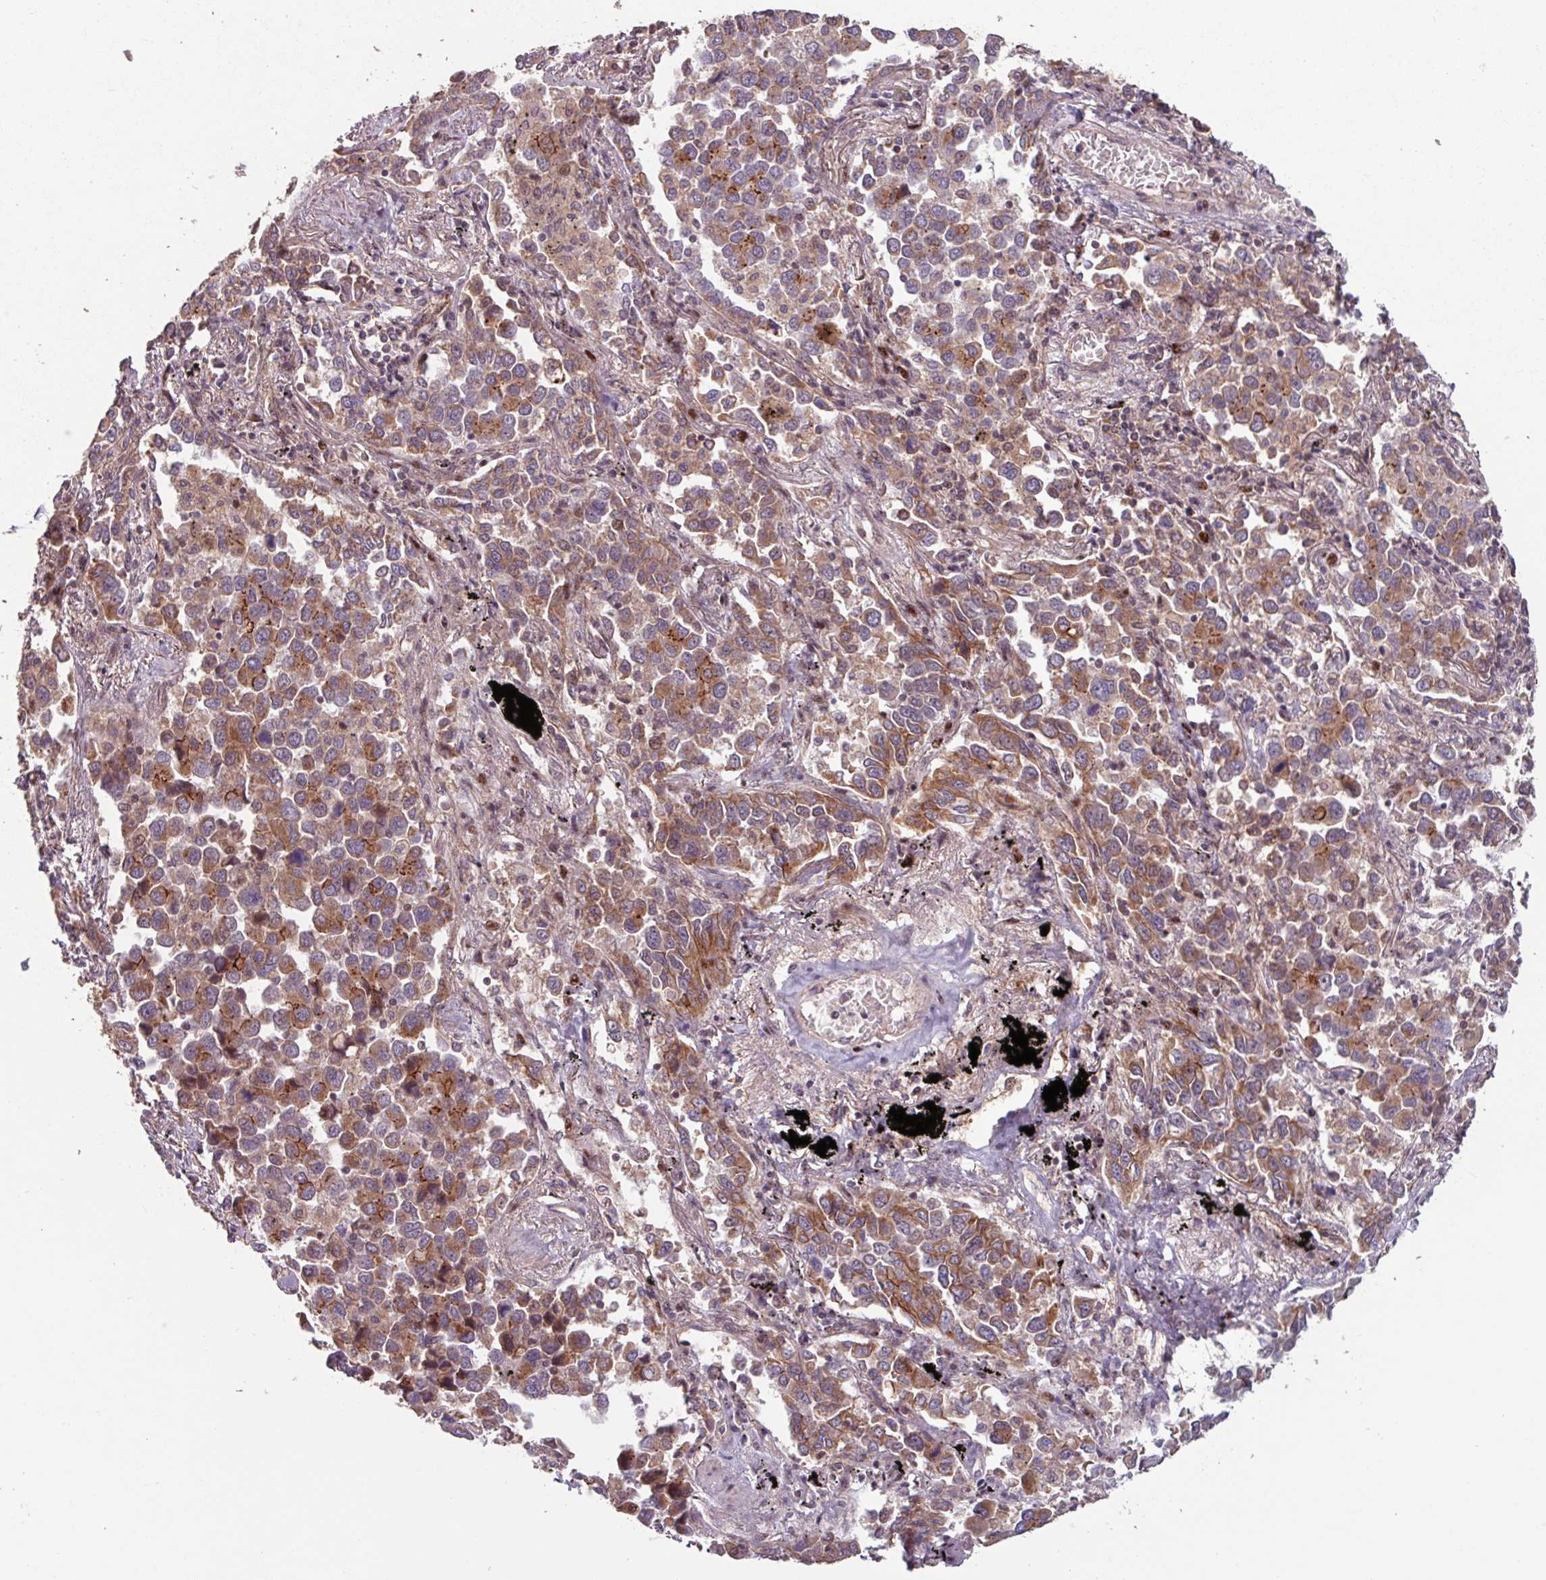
{"staining": {"intensity": "moderate", "quantity": ">75%", "location": "cytoplasmic/membranous"}, "tissue": "lung cancer", "cell_type": "Tumor cells", "image_type": "cancer", "snomed": [{"axis": "morphology", "description": "Adenocarcinoma, NOS"}, {"axis": "topography", "description": "Lung"}], "caption": "This image shows lung adenocarcinoma stained with IHC to label a protein in brown. The cytoplasmic/membranous of tumor cells show moderate positivity for the protein. Nuclei are counter-stained blue.", "gene": "TMEM88", "patient": {"sex": "male", "age": 67}}